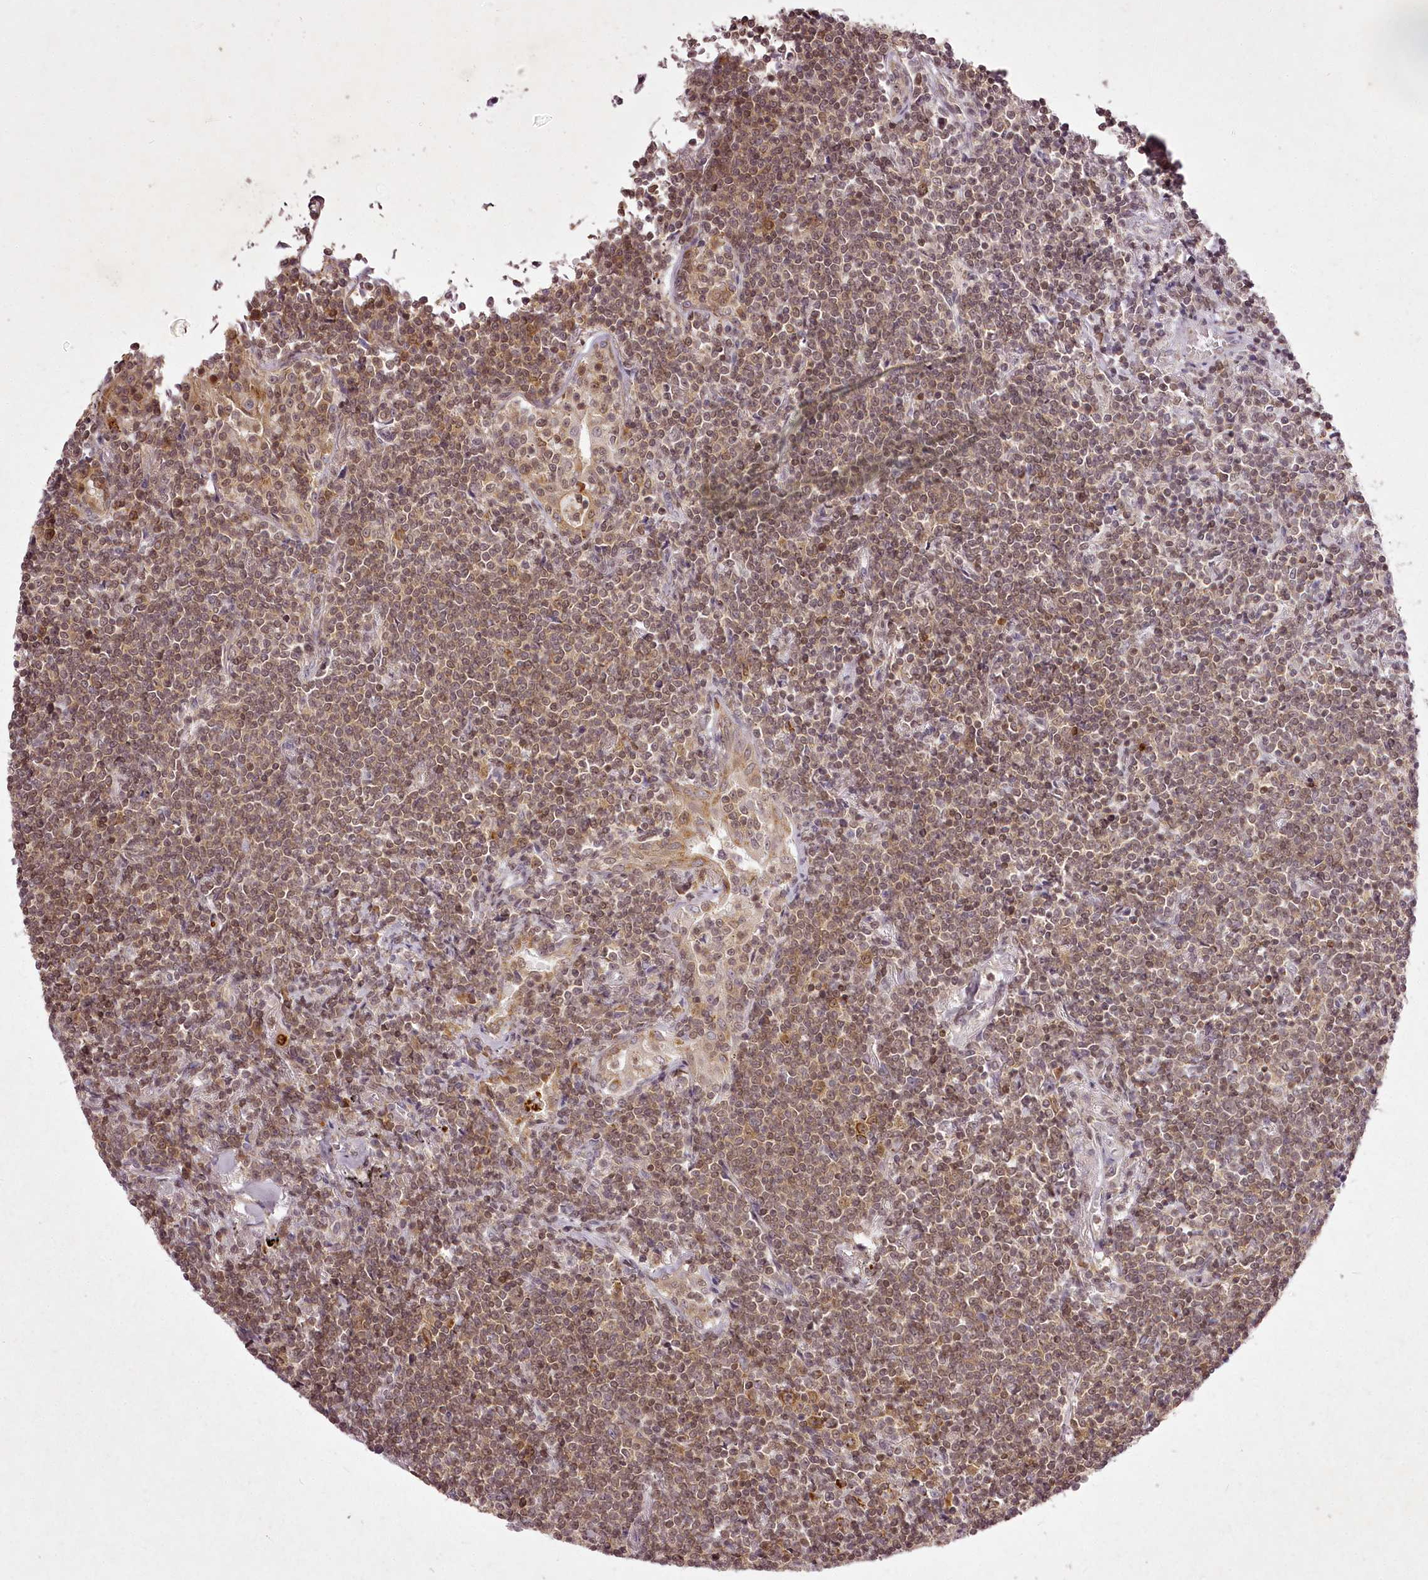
{"staining": {"intensity": "moderate", "quantity": ">75%", "location": "cytoplasmic/membranous"}, "tissue": "lymphoma", "cell_type": "Tumor cells", "image_type": "cancer", "snomed": [{"axis": "morphology", "description": "Malignant lymphoma, non-Hodgkin's type, Low grade"}, {"axis": "topography", "description": "Lung"}], "caption": "Tumor cells demonstrate medium levels of moderate cytoplasmic/membranous expression in about >75% of cells in human malignant lymphoma, non-Hodgkin's type (low-grade).", "gene": "CHCHD2", "patient": {"sex": "female", "age": 71}}